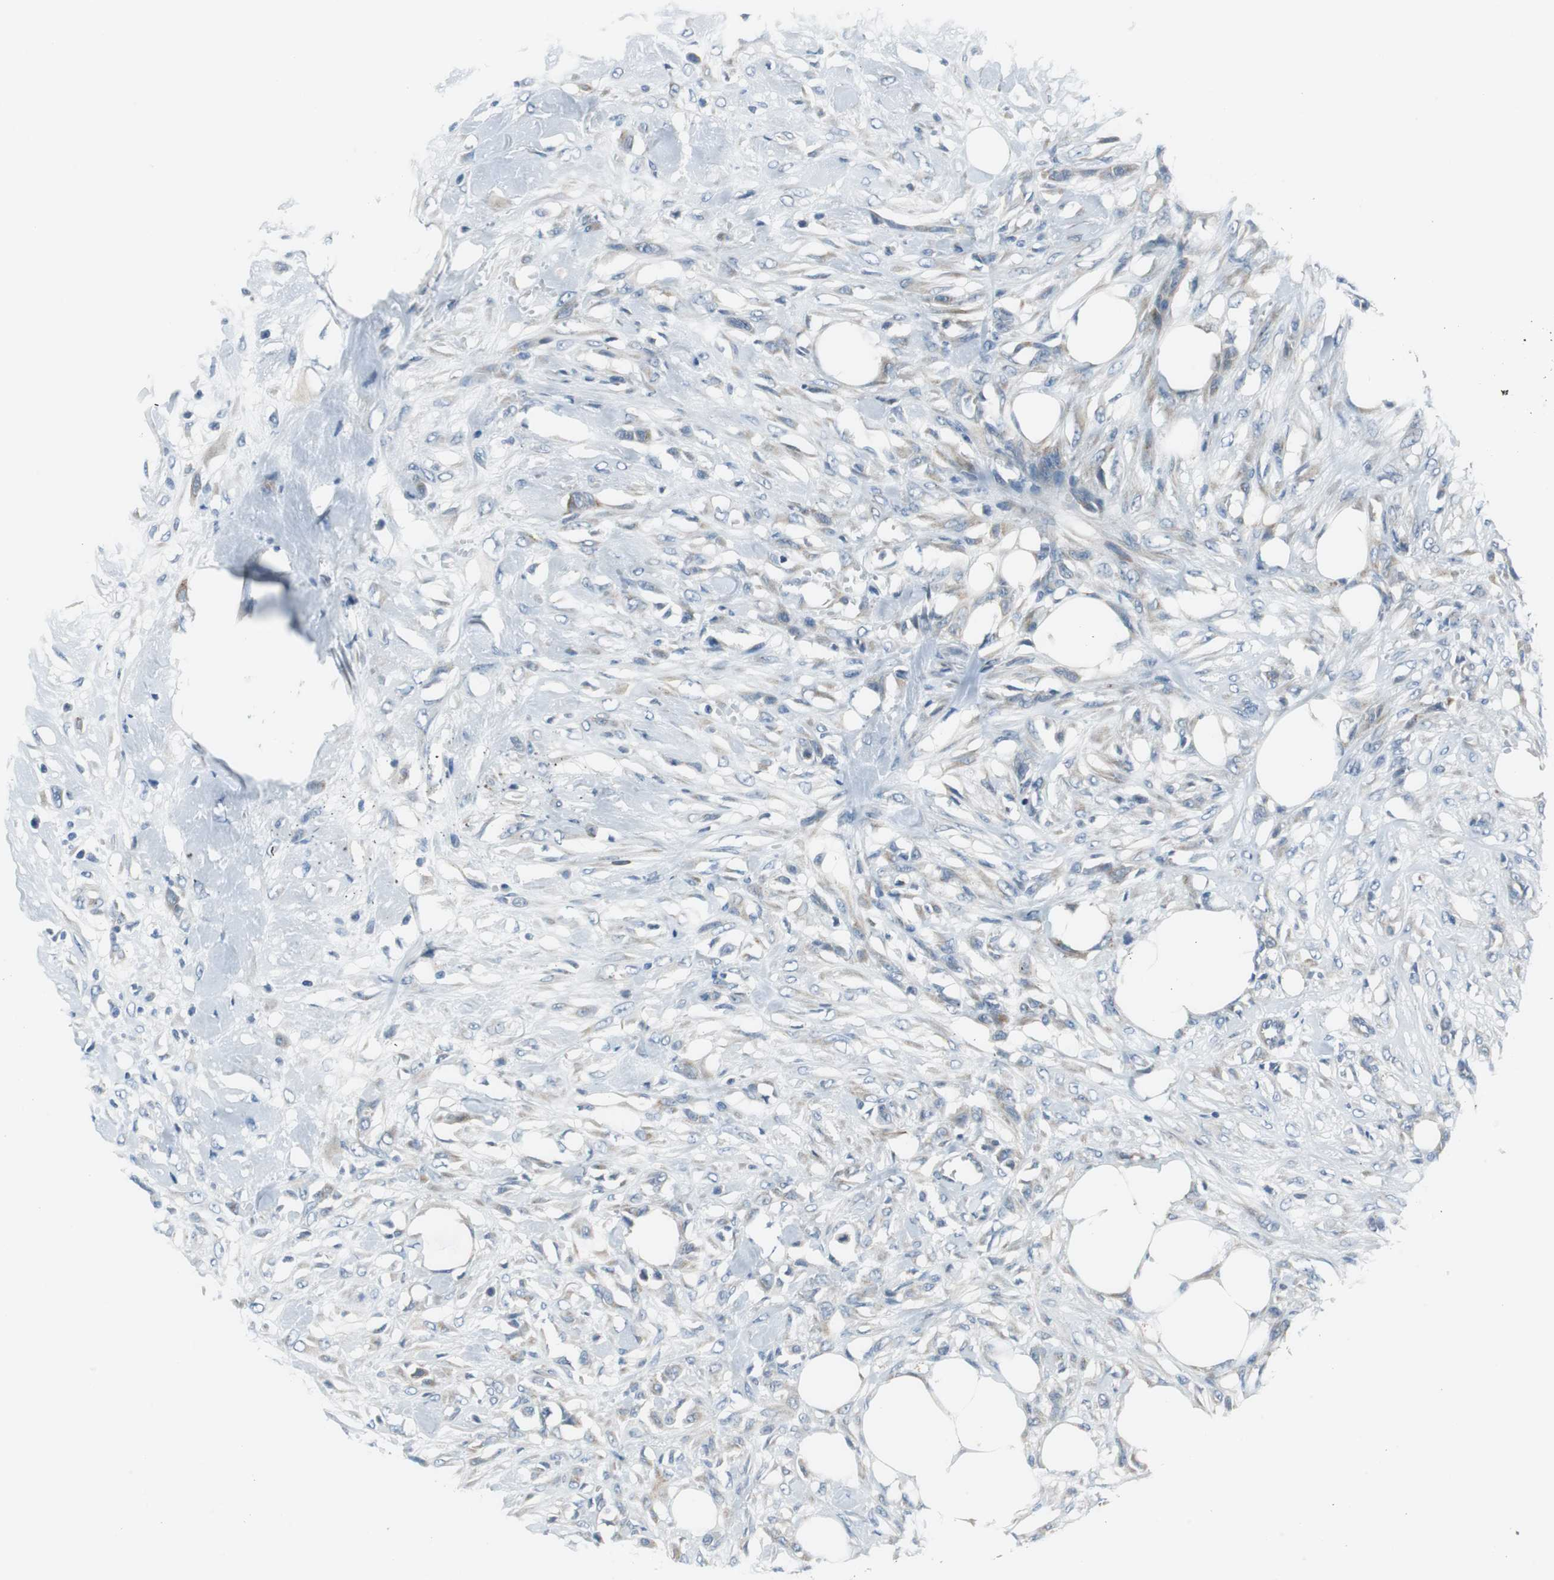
{"staining": {"intensity": "negative", "quantity": "none", "location": "none"}, "tissue": "skin cancer", "cell_type": "Tumor cells", "image_type": "cancer", "snomed": [{"axis": "morphology", "description": "Normal tissue, NOS"}, {"axis": "morphology", "description": "Squamous cell carcinoma, NOS"}, {"axis": "topography", "description": "Skin"}], "caption": "The micrograph shows no staining of tumor cells in skin cancer.", "gene": "PLAA", "patient": {"sex": "female", "age": 59}}